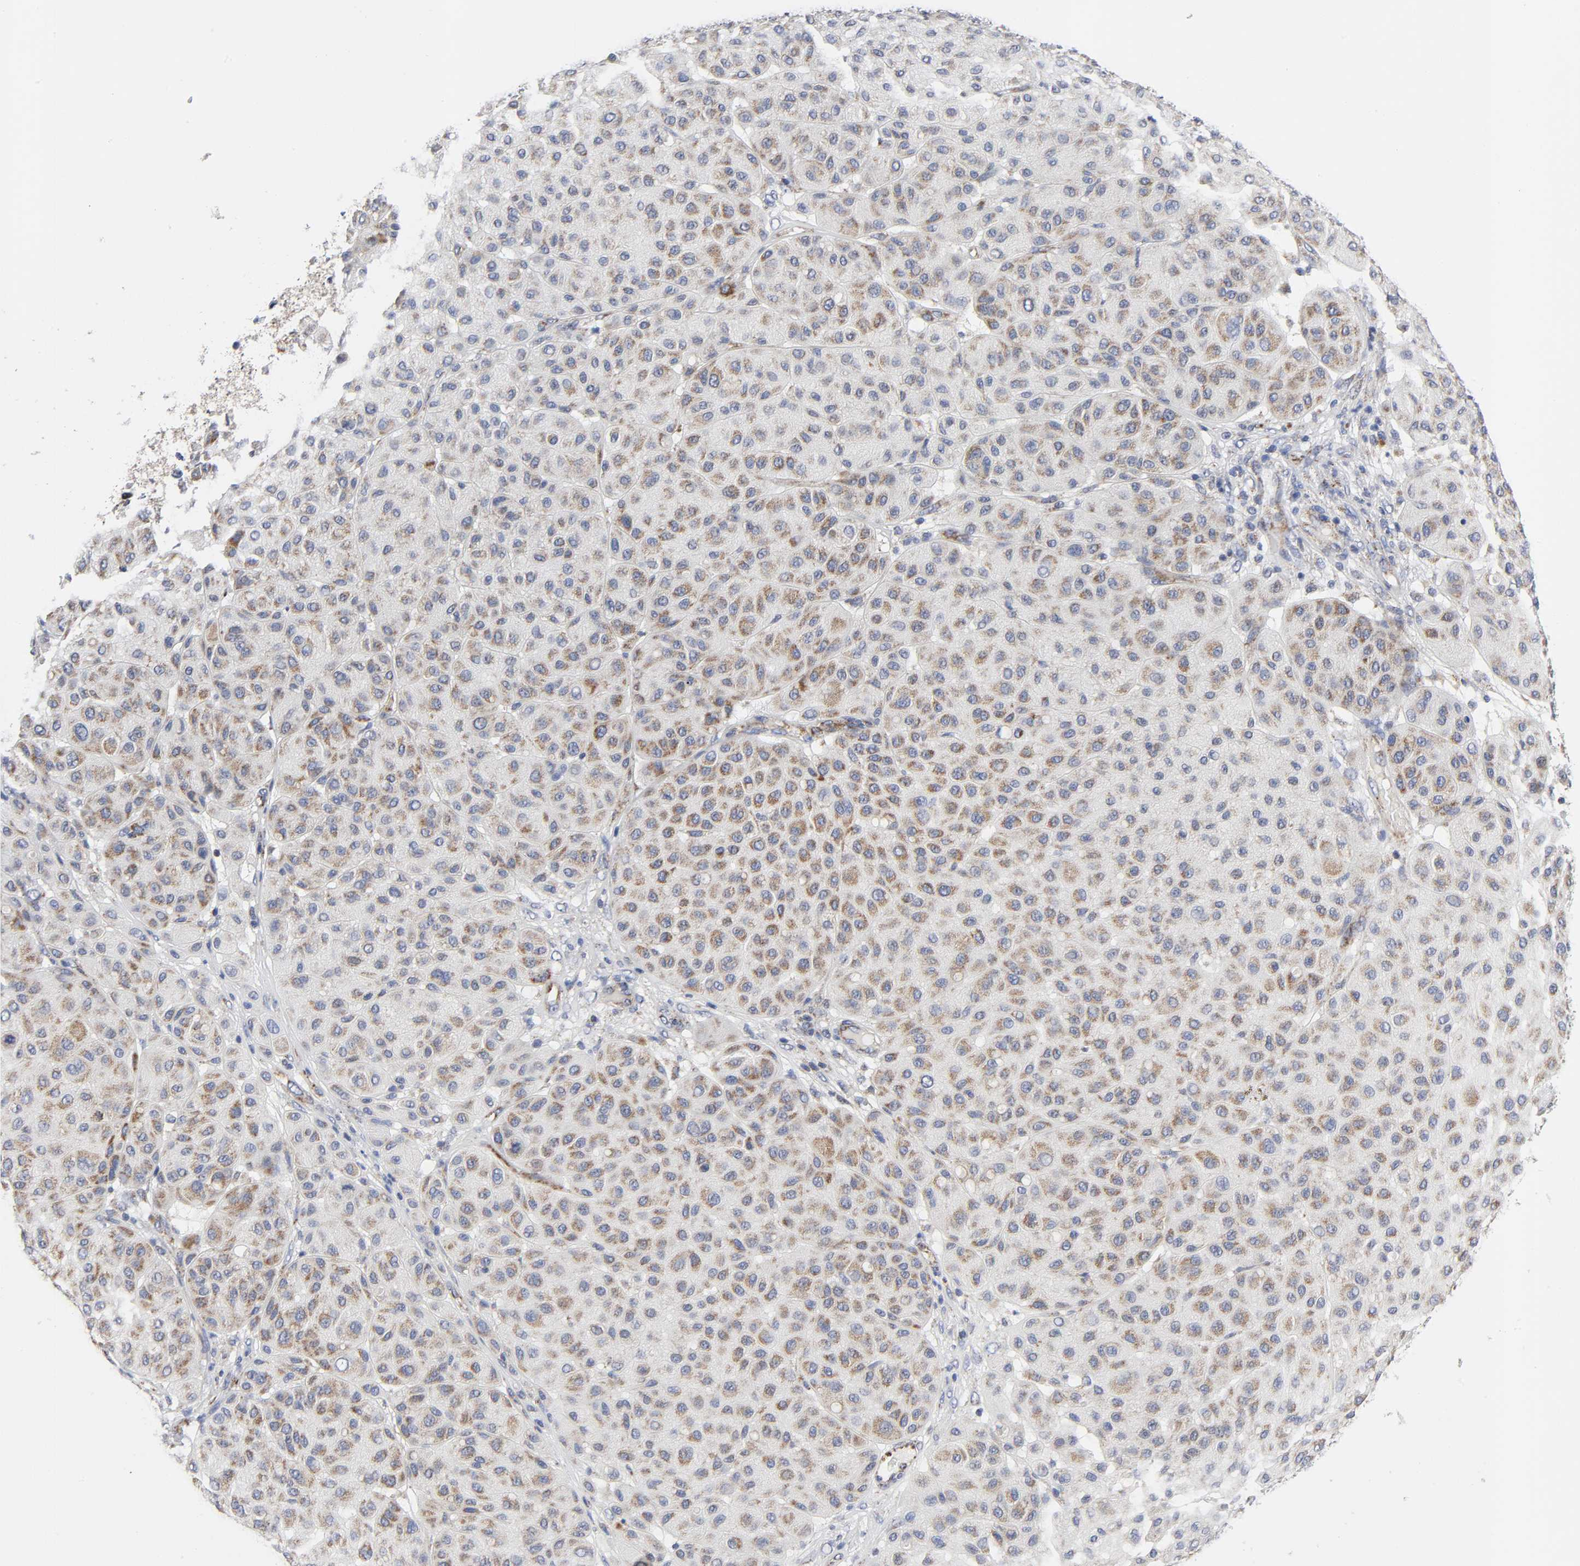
{"staining": {"intensity": "weak", "quantity": "25%-75%", "location": "cytoplasmic/membranous"}, "tissue": "melanoma", "cell_type": "Tumor cells", "image_type": "cancer", "snomed": [{"axis": "morphology", "description": "Normal tissue, NOS"}, {"axis": "morphology", "description": "Malignant melanoma, Metastatic site"}, {"axis": "topography", "description": "Skin"}], "caption": "A brown stain labels weak cytoplasmic/membranous staining of a protein in melanoma tumor cells.", "gene": "AOPEP", "patient": {"sex": "male", "age": 41}}